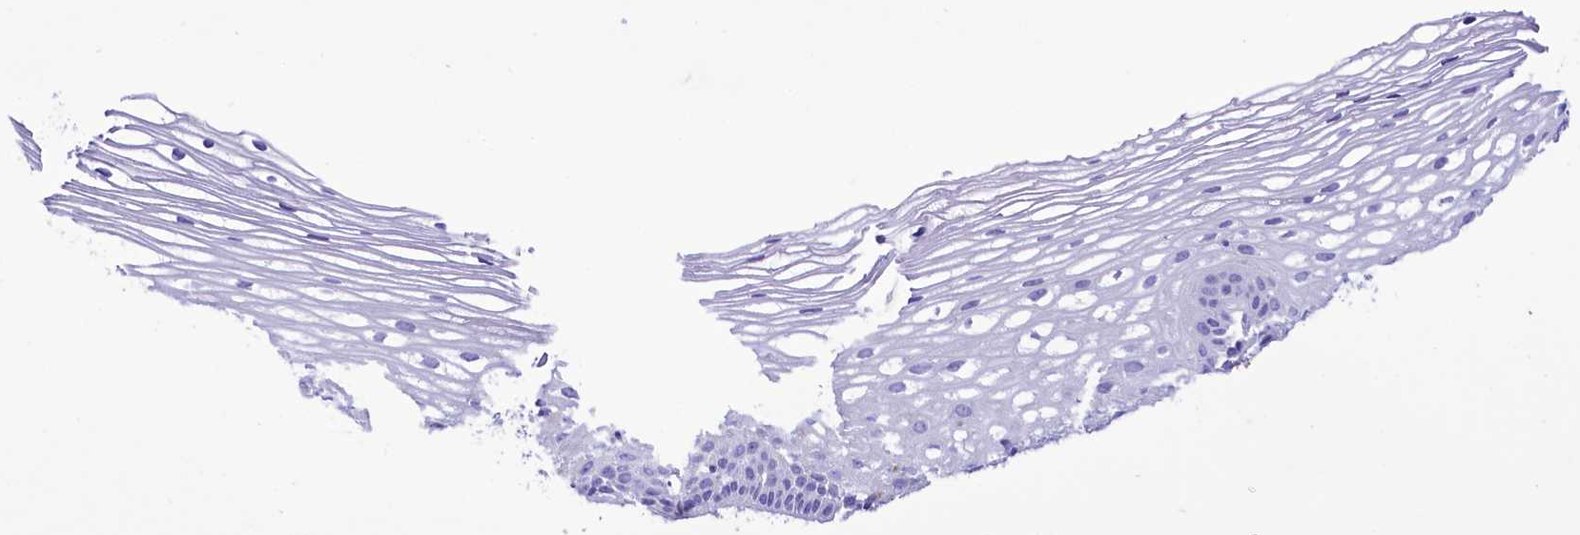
{"staining": {"intensity": "negative", "quantity": "none", "location": "none"}, "tissue": "cervix", "cell_type": "Glandular cells", "image_type": "normal", "snomed": [{"axis": "morphology", "description": "Normal tissue, NOS"}, {"axis": "topography", "description": "Cervix"}], "caption": "DAB immunohistochemical staining of normal cervix exhibits no significant staining in glandular cells.", "gene": "TTC36", "patient": {"sex": "female", "age": 33}}